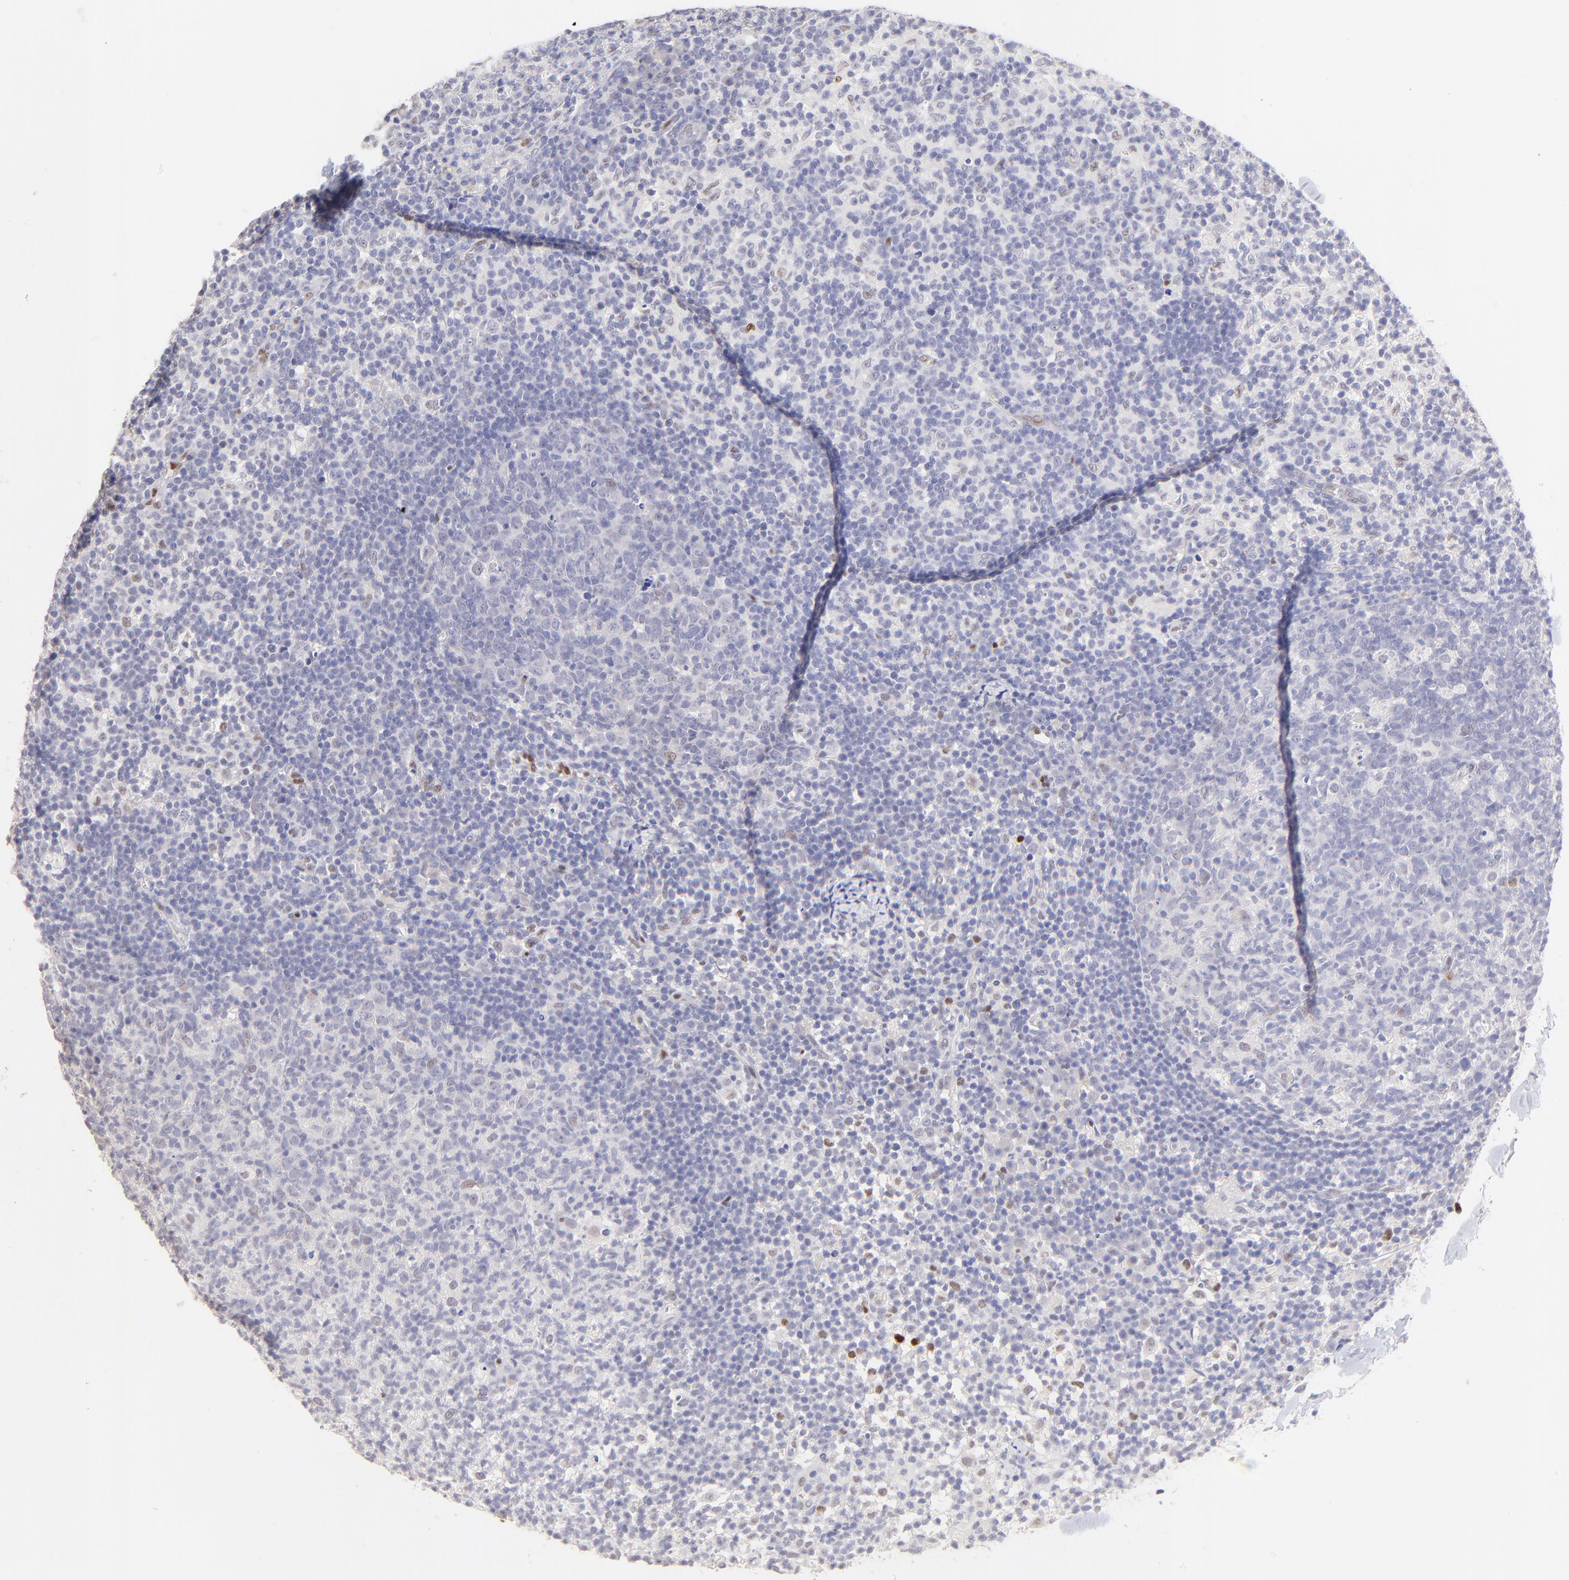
{"staining": {"intensity": "negative", "quantity": "none", "location": "none"}, "tissue": "lymph node", "cell_type": "Germinal center cells", "image_type": "normal", "snomed": [{"axis": "morphology", "description": "Normal tissue, NOS"}, {"axis": "morphology", "description": "Inflammation, NOS"}, {"axis": "topography", "description": "Lymph node"}], "caption": "IHC of unremarkable human lymph node shows no staining in germinal center cells. (Stains: DAB (3,3'-diaminobenzidine) immunohistochemistry (IHC) with hematoxylin counter stain, Microscopy: brightfield microscopy at high magnification).", "gene": "KLF4", "patient": {"sex": "male", "age": 55}}